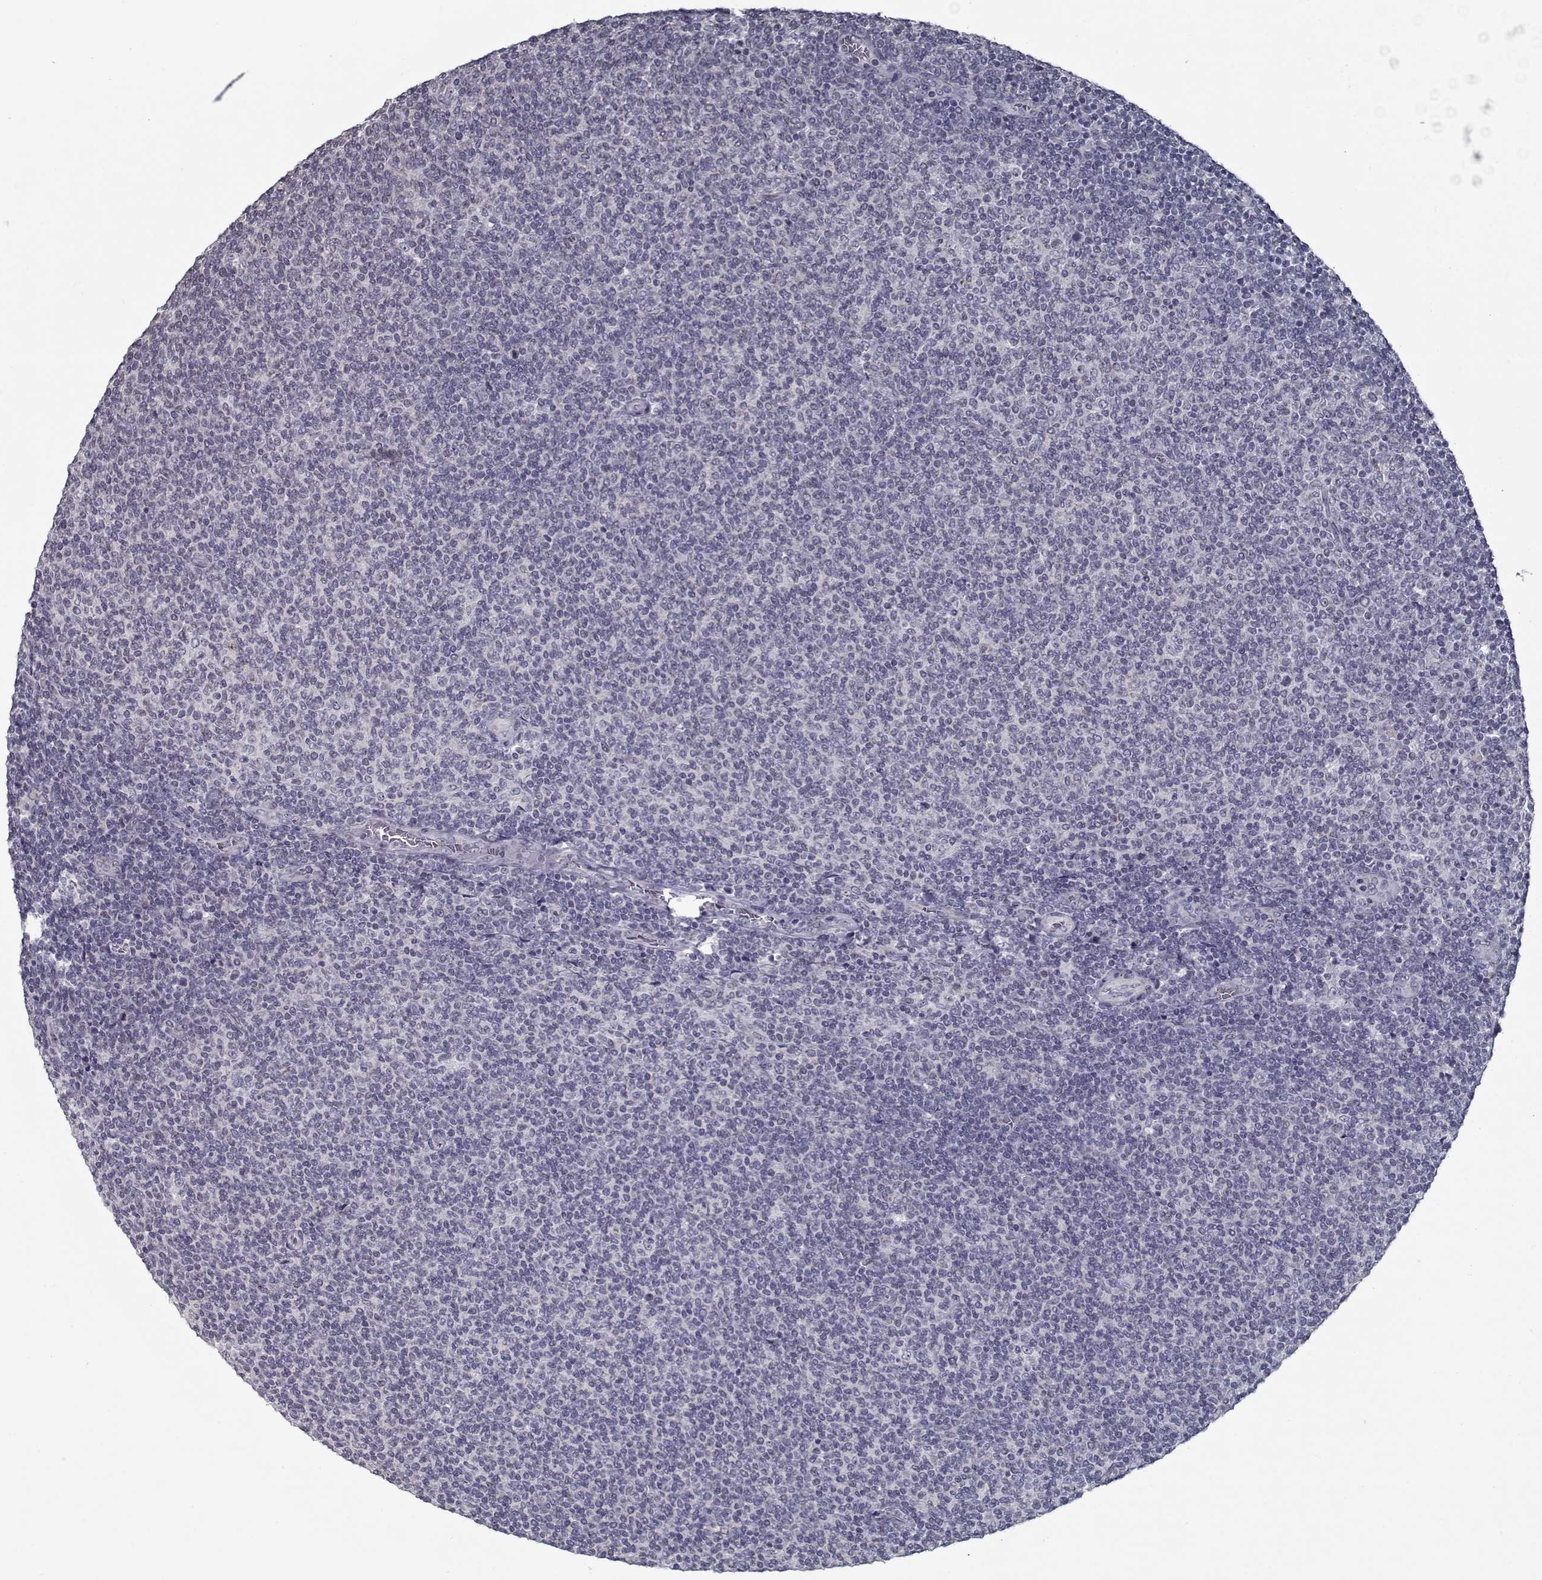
{"staining": {"intensity": "negative", "quantity": "none", "location": "none"}, "tissue": "lymphoma", "cell_type": "Tumor cells", "image_type": "cancer", "snomed": [{"axis": "morphology", "description": "Malignant lymphoma, non-Hodgkin's type, Low grade"}, {"axis": "topography", "description": "Lymph node"}], "caption": "Immunohistochemistry (IHC) image of human lymphoma stained for a protein (brown), which exhibits no positivity in tumor cells.", "gene": "SEC16B", "patient": {"sex": "male", "age": 52}}